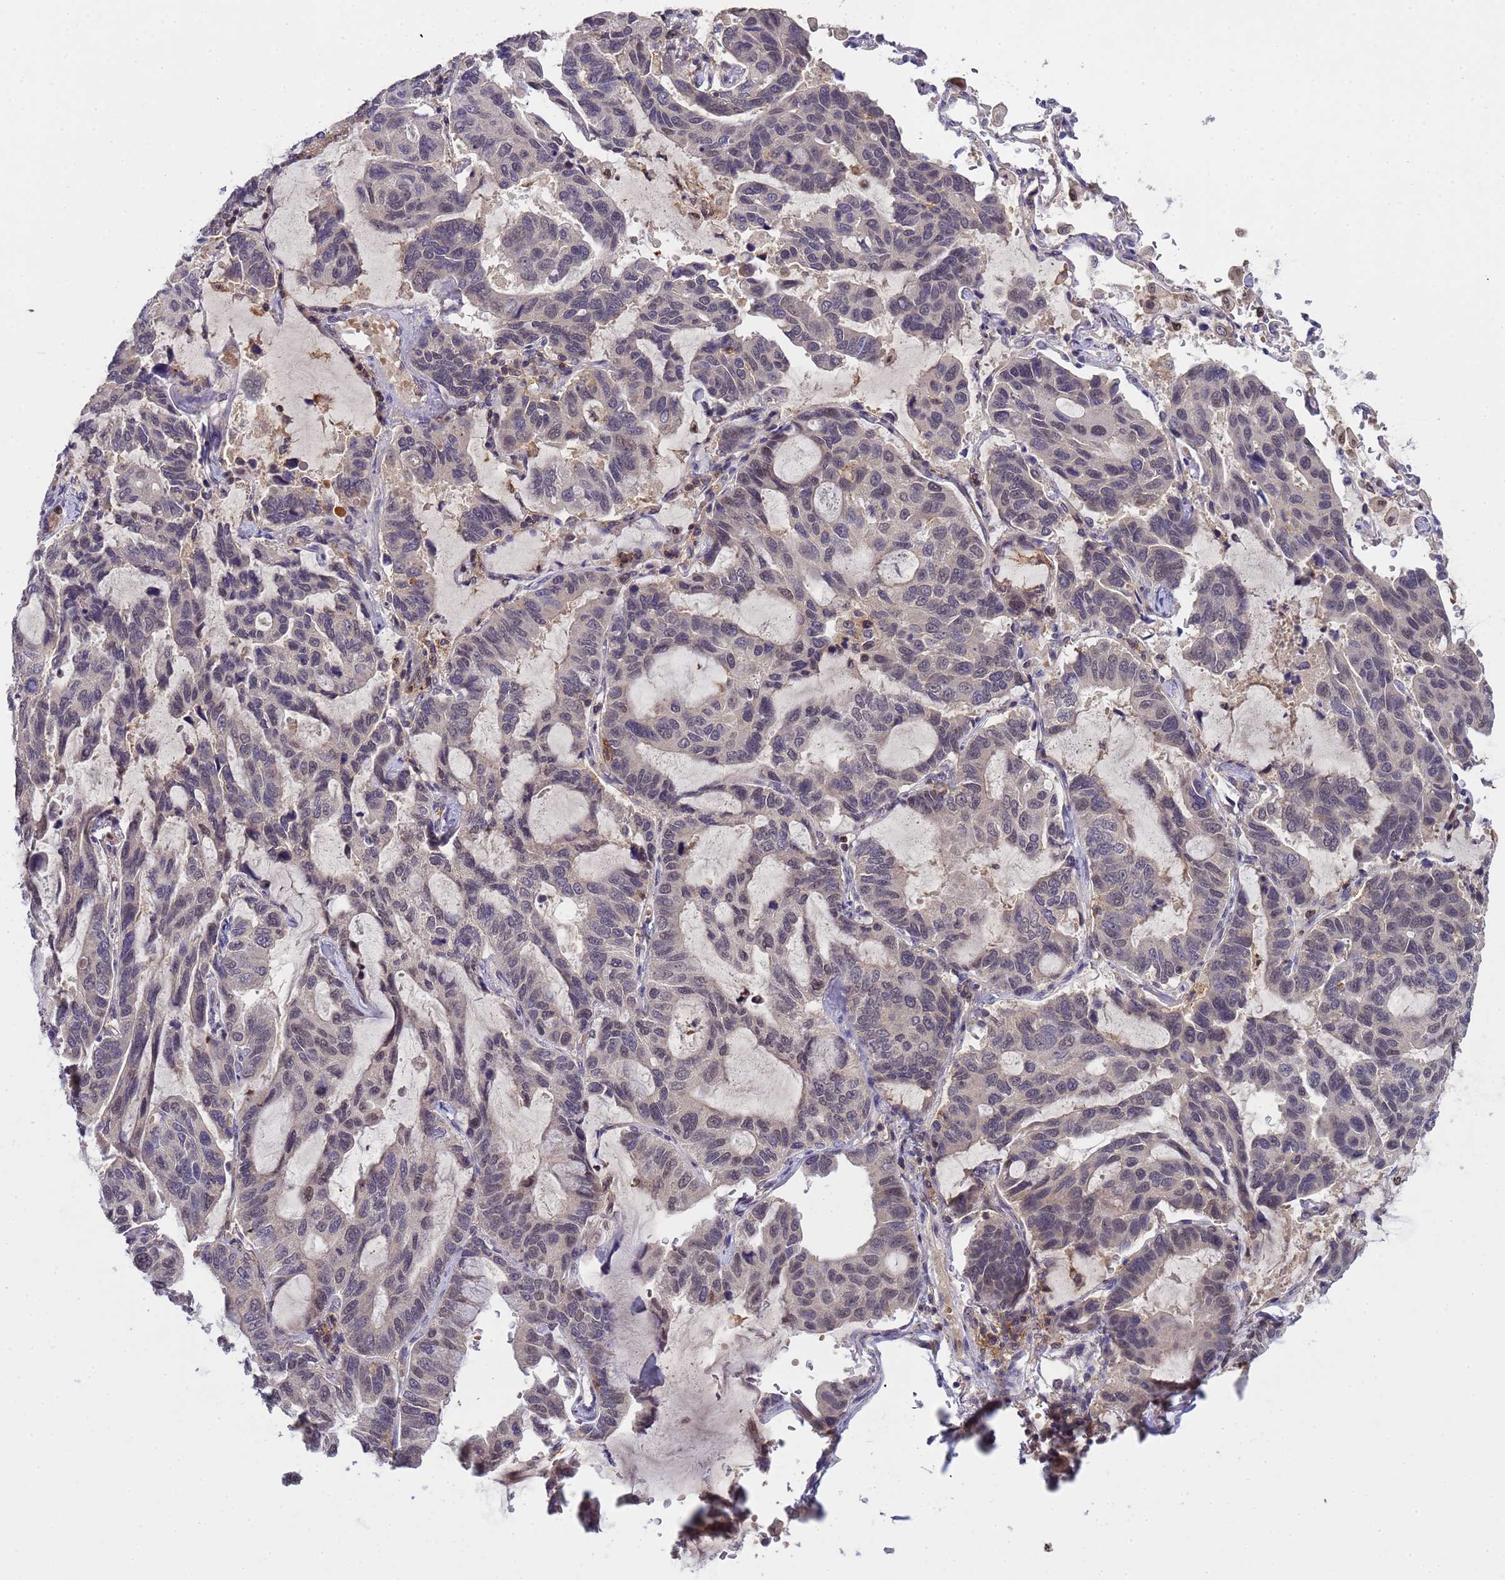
{"staining": {"intensity": "moderate", "quantity": "25%-75%", "location": "nuclear"}, "tissue": "lung cancer", "cell_type": "Tumor cells", "image_type": "cancer", "snomed": [{"axis": "morphology", "description": "Adenocarcinoma, NOS"}, {"axis": "topography", "description": "Lung"}], "caption": "Immunohistochemistry micrograph of neoplastic tissue: human lung cancer (adenocarcinoma) stained using IHC demonstrates medium levels of moderate protein expression localized specifically in the nuclear of tumor cells, appearing as a nuclear brown color.", "gene": "CD53", "patient": {"sex": "male", "age": 64}}